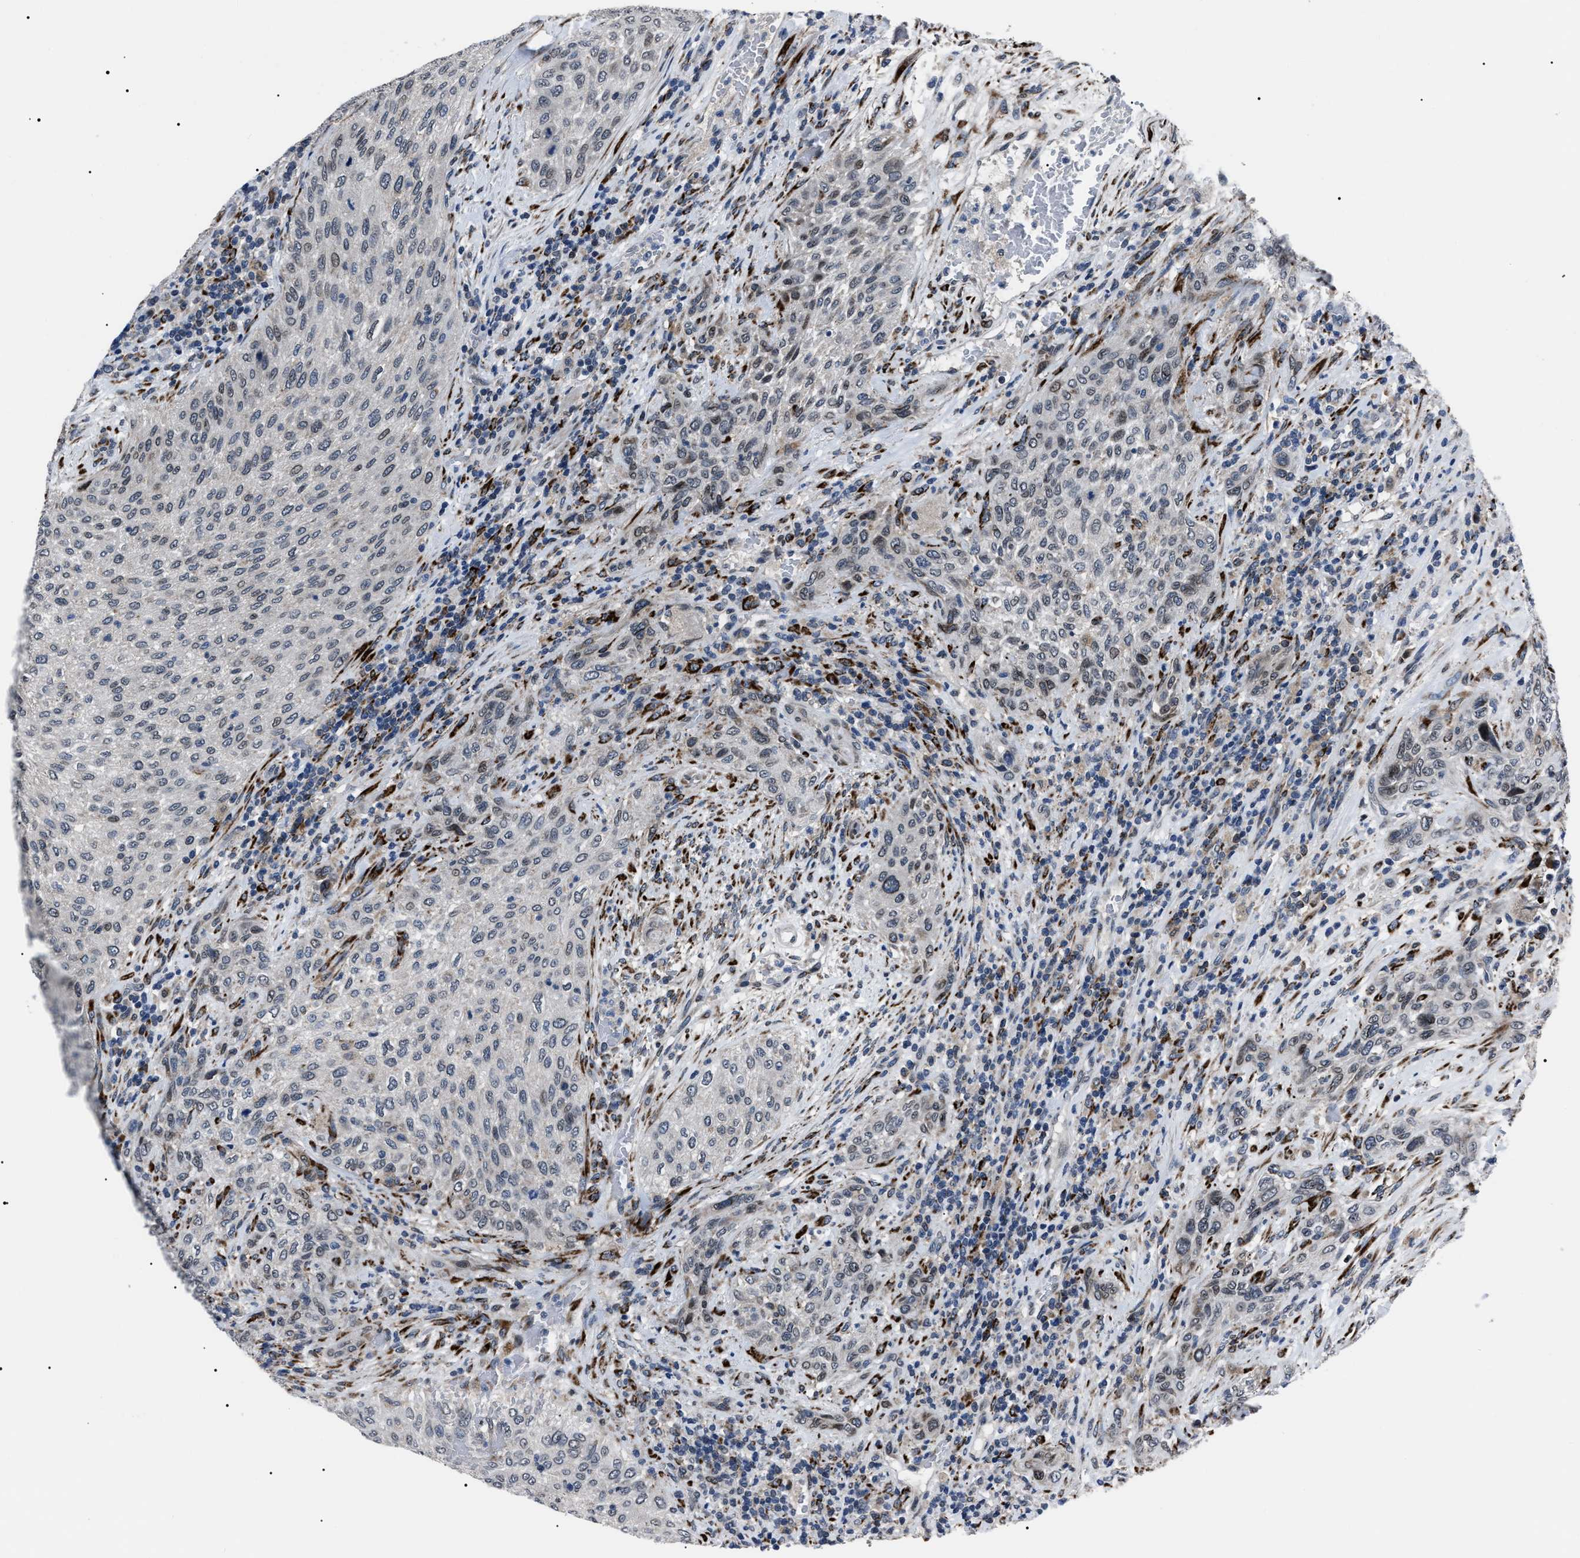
{"staining": {"intensity": "weak", "quantity": "<25%", "location": "cytoplasmic/membranous"}, "tissue": "urothelial cancer", "cell_type": "Tumor cells", "image_type": "cancer", "snomed": [{"axis": "morphology", "description": "Urothelial carcinoma, Low grade"}, {"axis": "morphology", "description": "Urothelial carcinoma, High grade"}, {"axis": "topography", "description": "Urinary bladder"}], "caption": "This is a image of IHC staining of urothelial cancer, which shows no positivity in tumor cells. (DAB (3,3'-diaminobenzidine) immunohistochemistry with hematoxylin counter stain).", "gene": "LRRC14", "patient": {"sex": "male", "age": 35}}